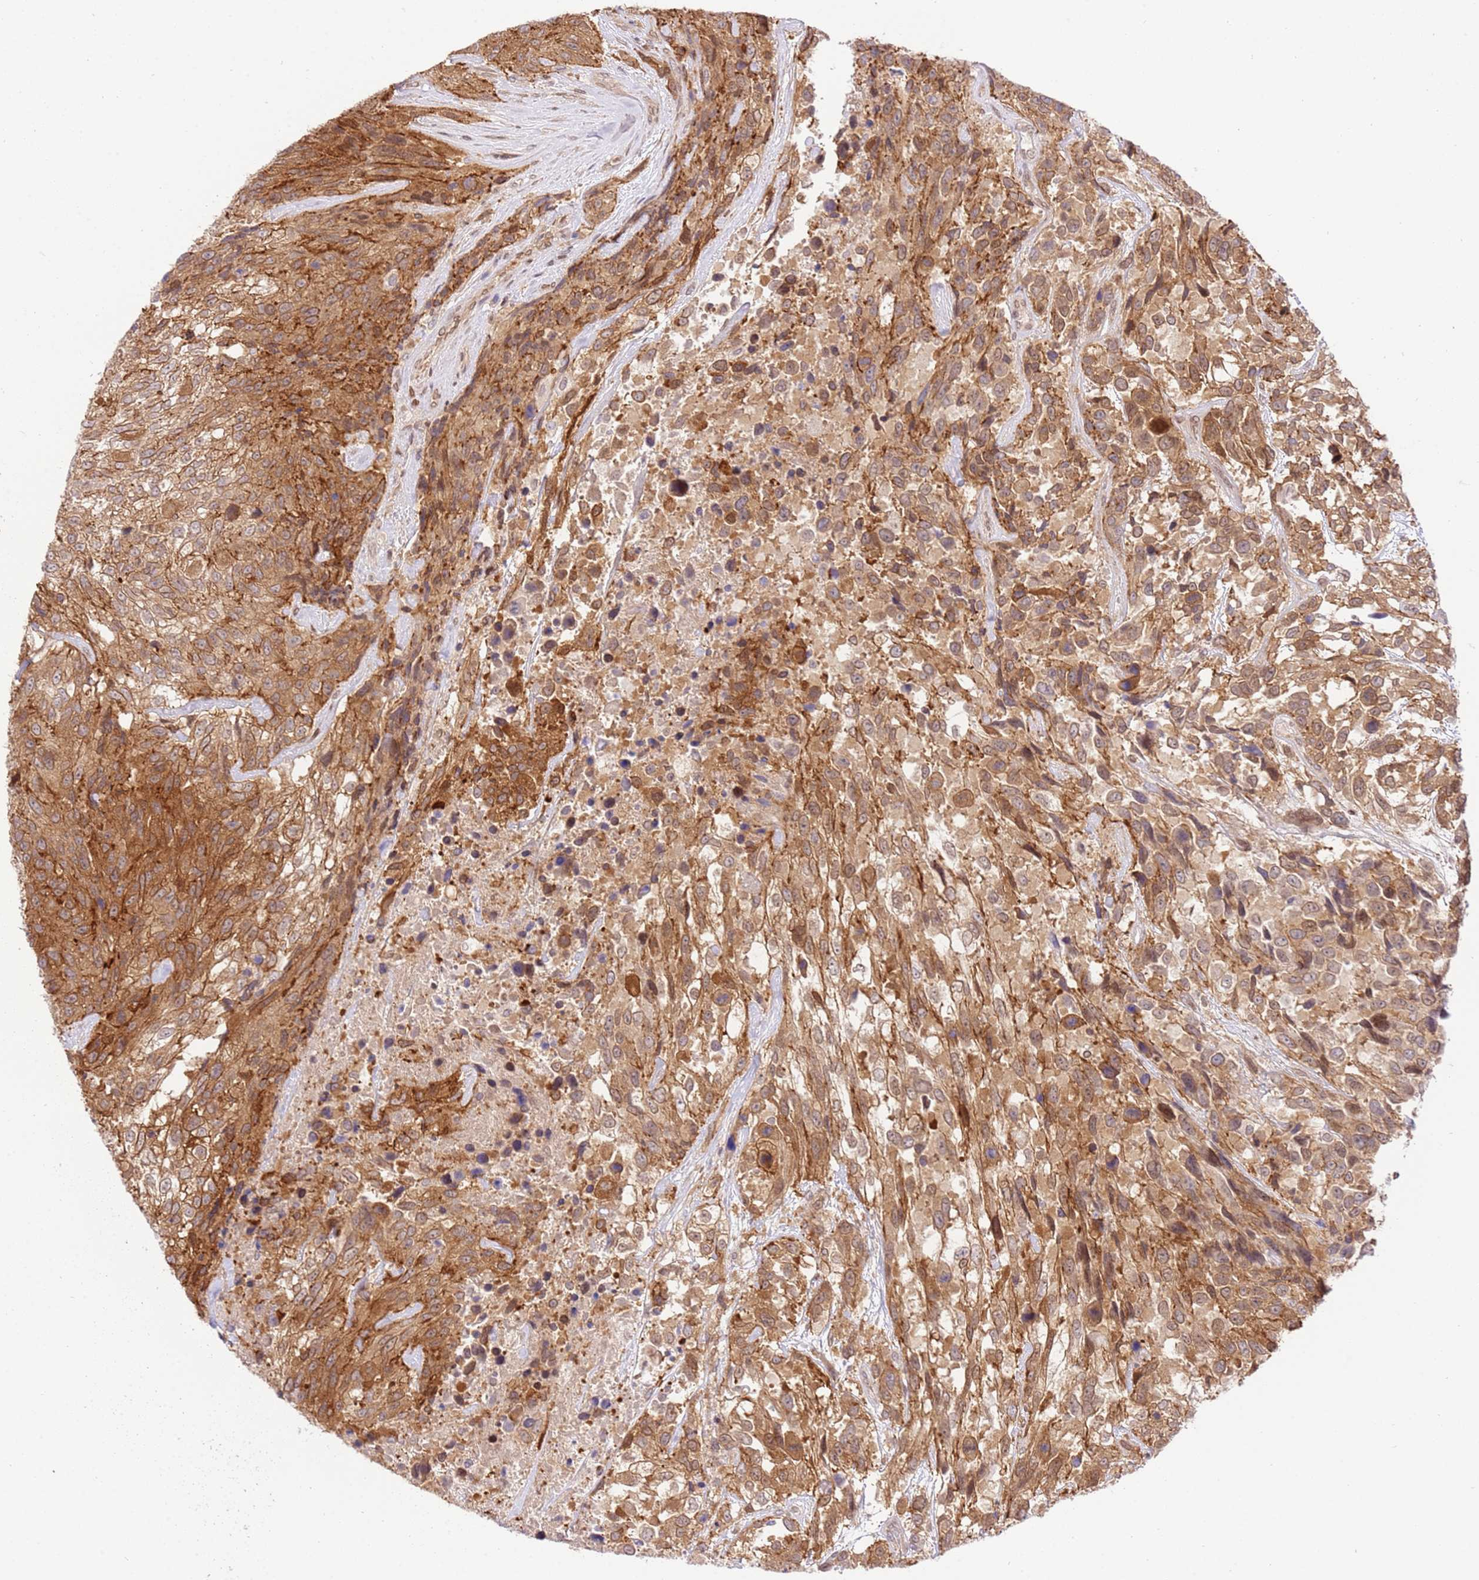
{"staining": {"intensity": "moderate", "quantity": ">75%", "location": "cytoplasmic/membranous"}, "tissue": "urothelial cancer", "cell_type": "Tumor cells", "image_type": "cancer", "snomed": [{"axis": "morphology", "description": "Urothelial carcinoma, High grade"}, {"axis": "topography", "description": "Urinary bladder"}], "caption": "IHC micrograph of neoplastic tissue: human high-grade urothelial carcinoma stained using IHC reveals medium levels of moderate protein expression localized specifically in the cytoplasmic/membranous of tumor cells, appearing as a cytoplasmic/membranous brown color.", "gene": "TRIM37", "patient": {"sex": "female", "age": 70}}